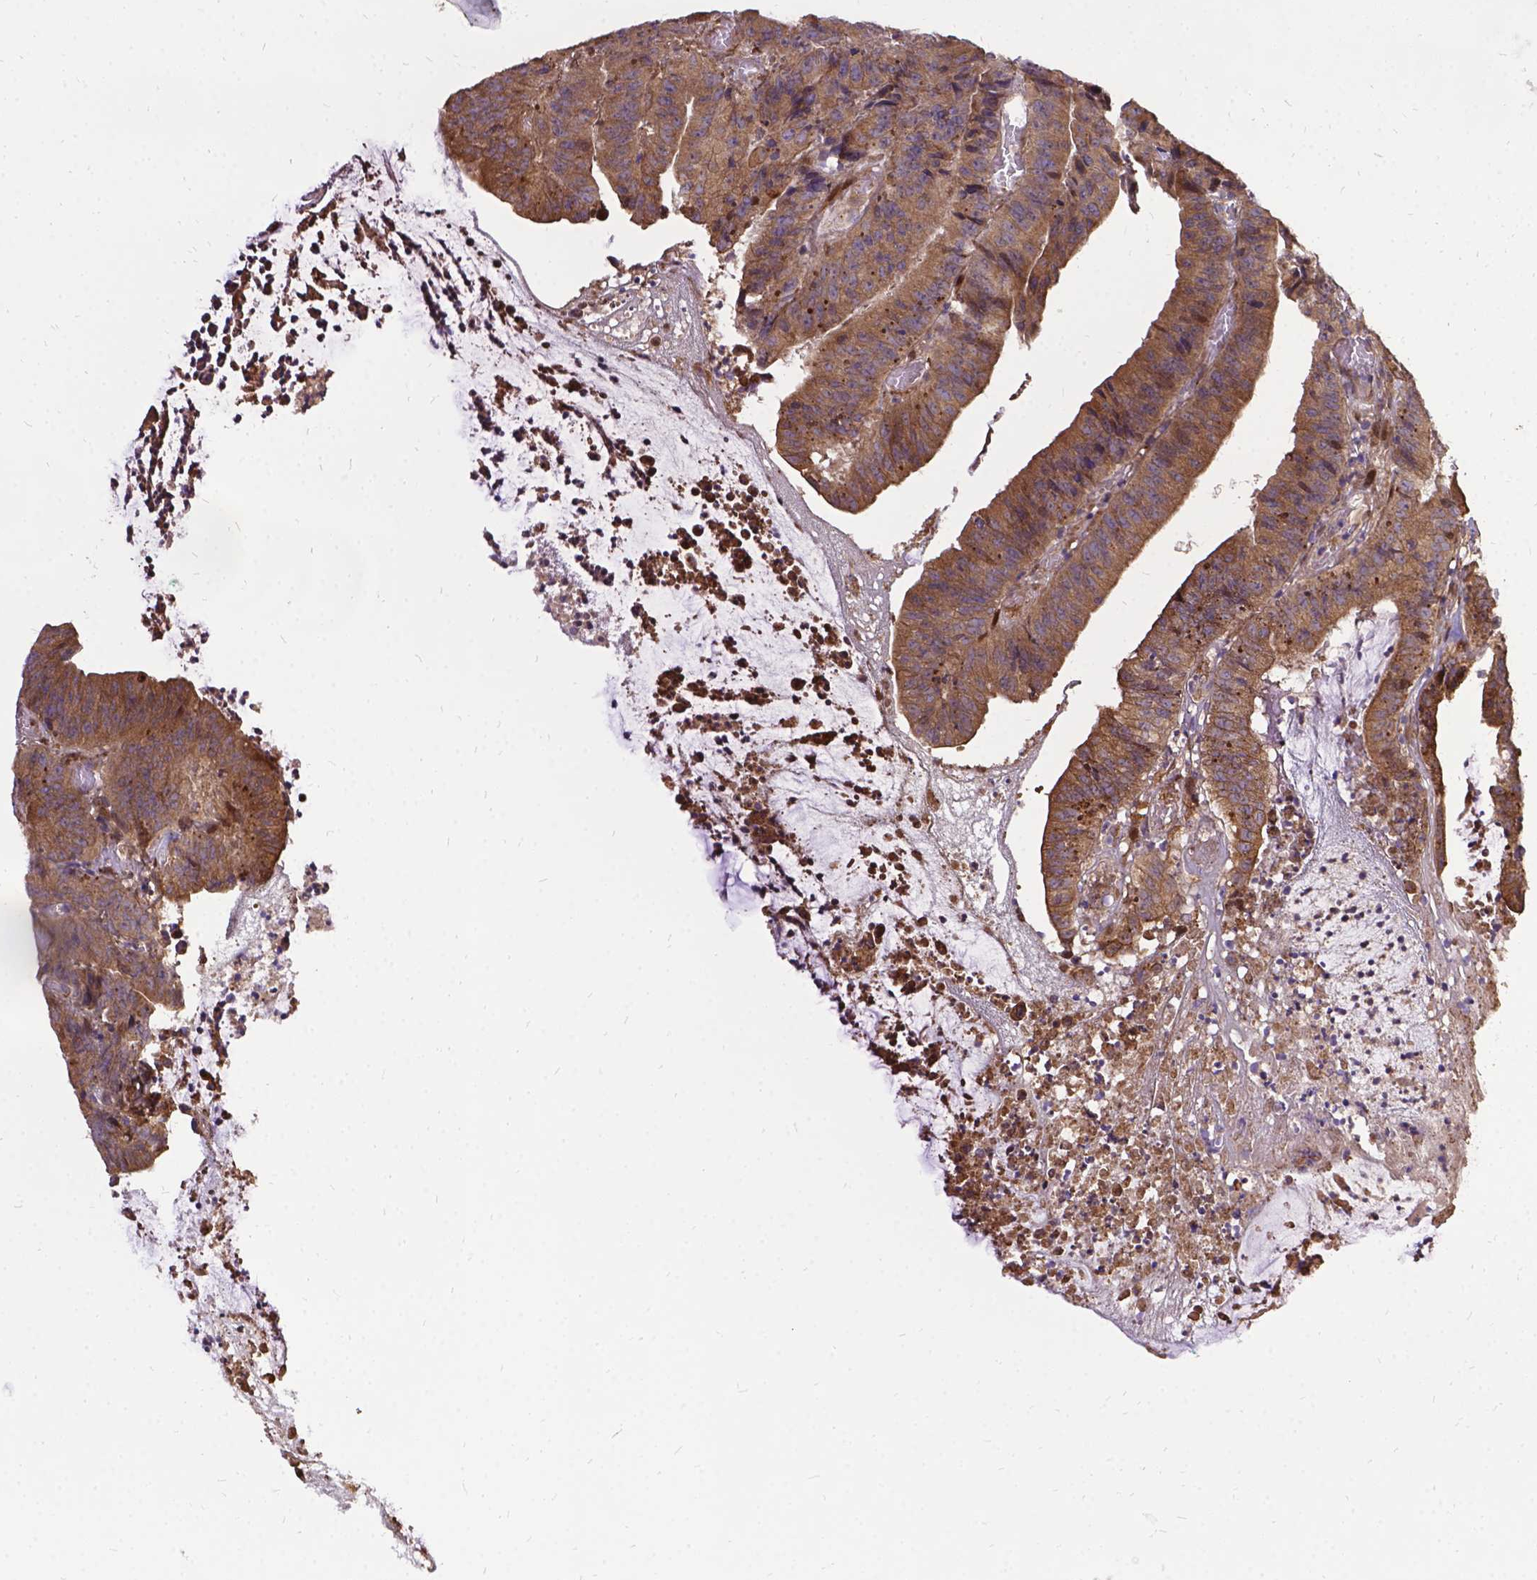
{"staining": {"intensity": "moderate", "quantity": ">75%", "location": "cytoplasmic/membranous"}, "tissue": "colorectal cancer", "cell_type": "Tumor cells", "image_type": "cancer", "snomed": [{"axis": "morphology", "description": "Adenocarcinoma, NOS"}, {"axis": "topography", "description": "Colon"}], "caption": "IHC (DAB) staining of human colorectal cancer reveals moderate cytoplasmic/membranous protein positivity in about >75% of tumor cells.", "gene": "DENND6A", "patient": {"sex": "female", "age": 78}}